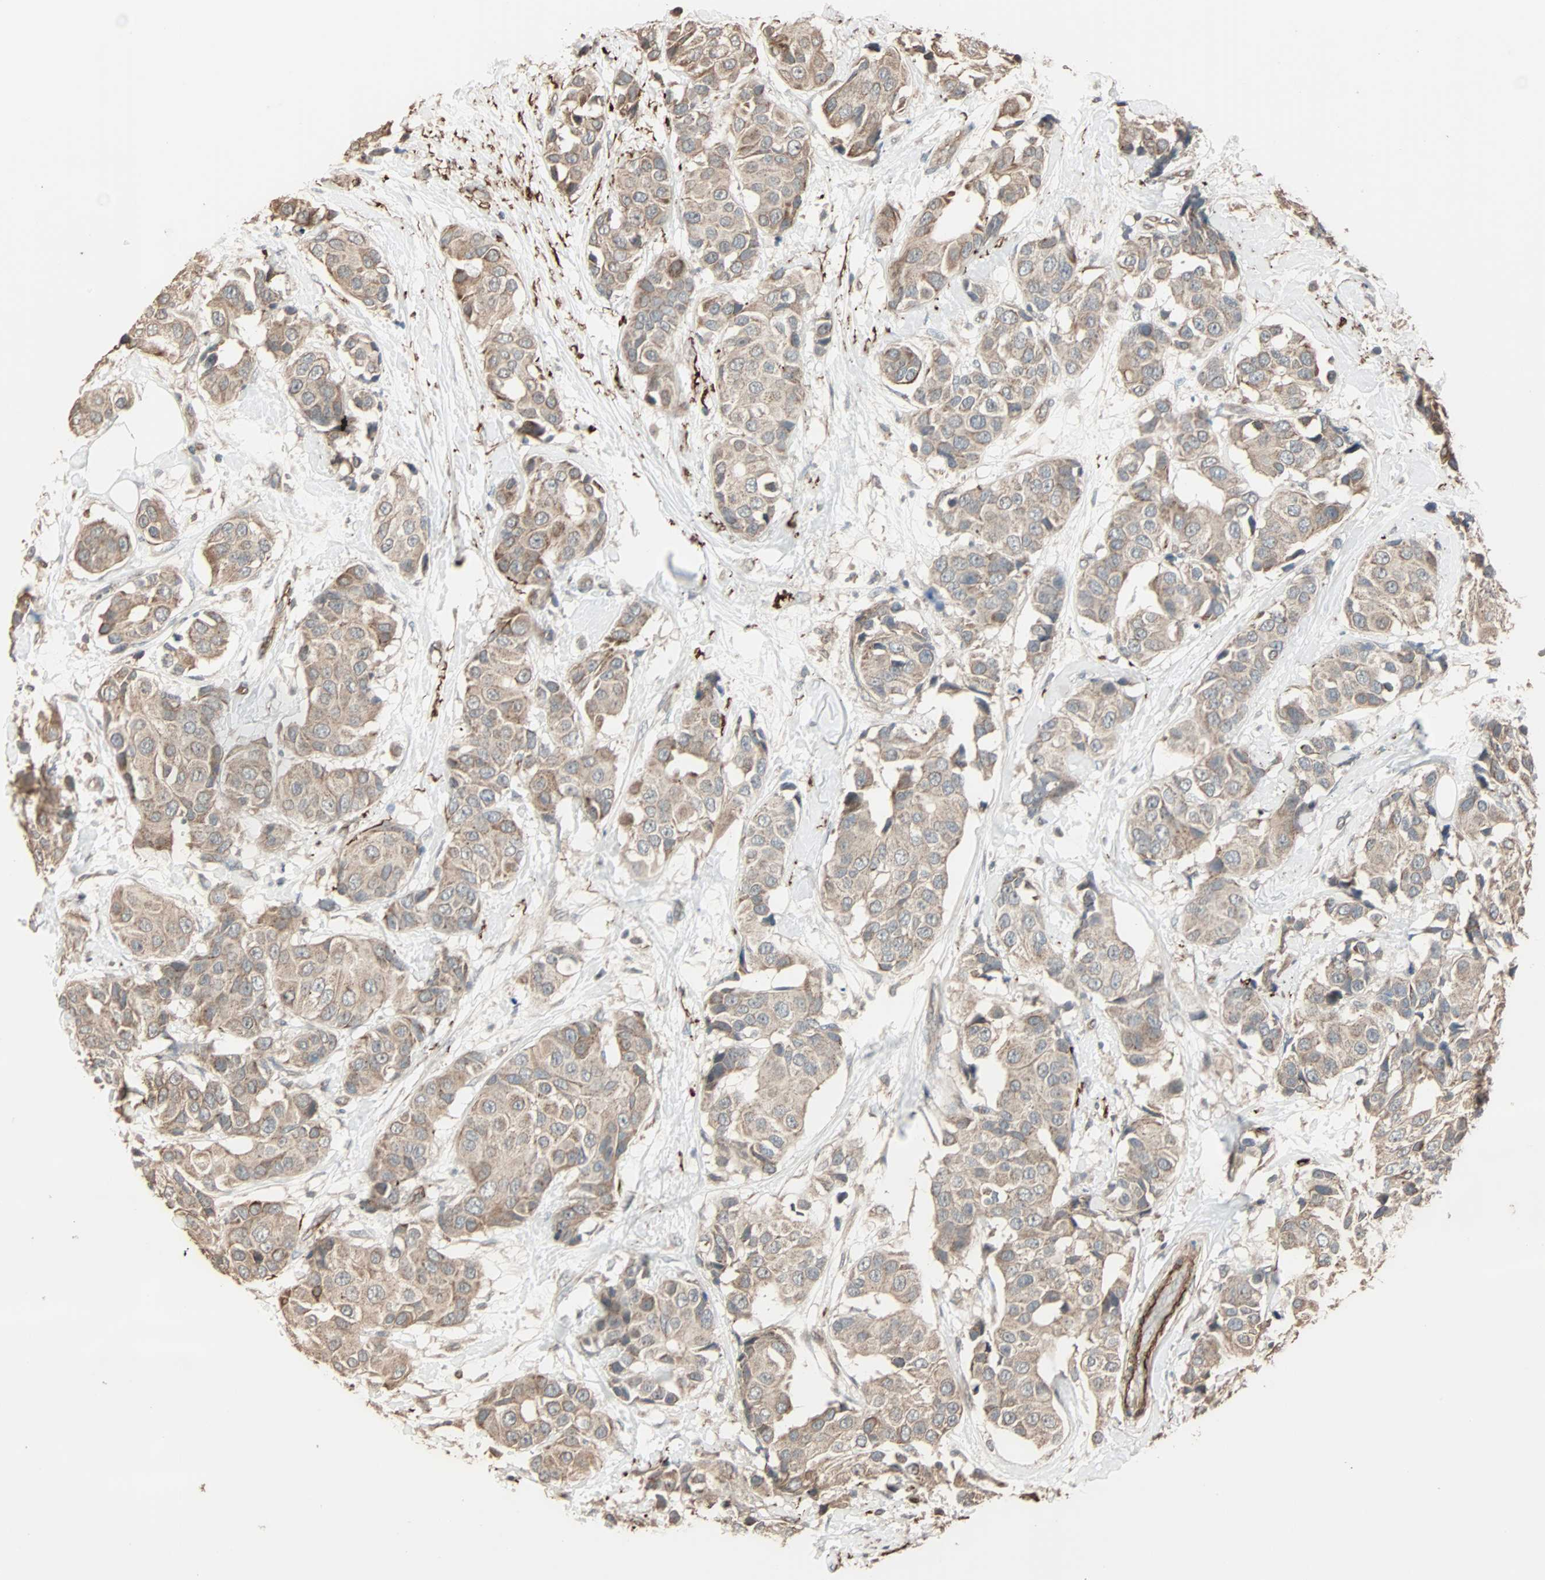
{"staining": {"intensity": "moderate", "quantity": ">75%", "location": "cytoplasmic/membranous"}, "tissue": "breast cancer", "cell_type": "Tumor cells", "image_type": "cancer", "snomed": [{"axis": "morphology", "description": "Normal tissue, NOS"}, {"axis": "morphology", "description": "Duct carcinoma"}, {"axis": "topography", "description": "Breast"}], "caption": "An image of human breast cancer (infiltrating ductal carcinoma) stained for a protein exhibits moderate cytoplasmic/membranous brown staining in tumor cells.", "gene": "CALCRL", "patient": {"sex": "female", "age": 39}}